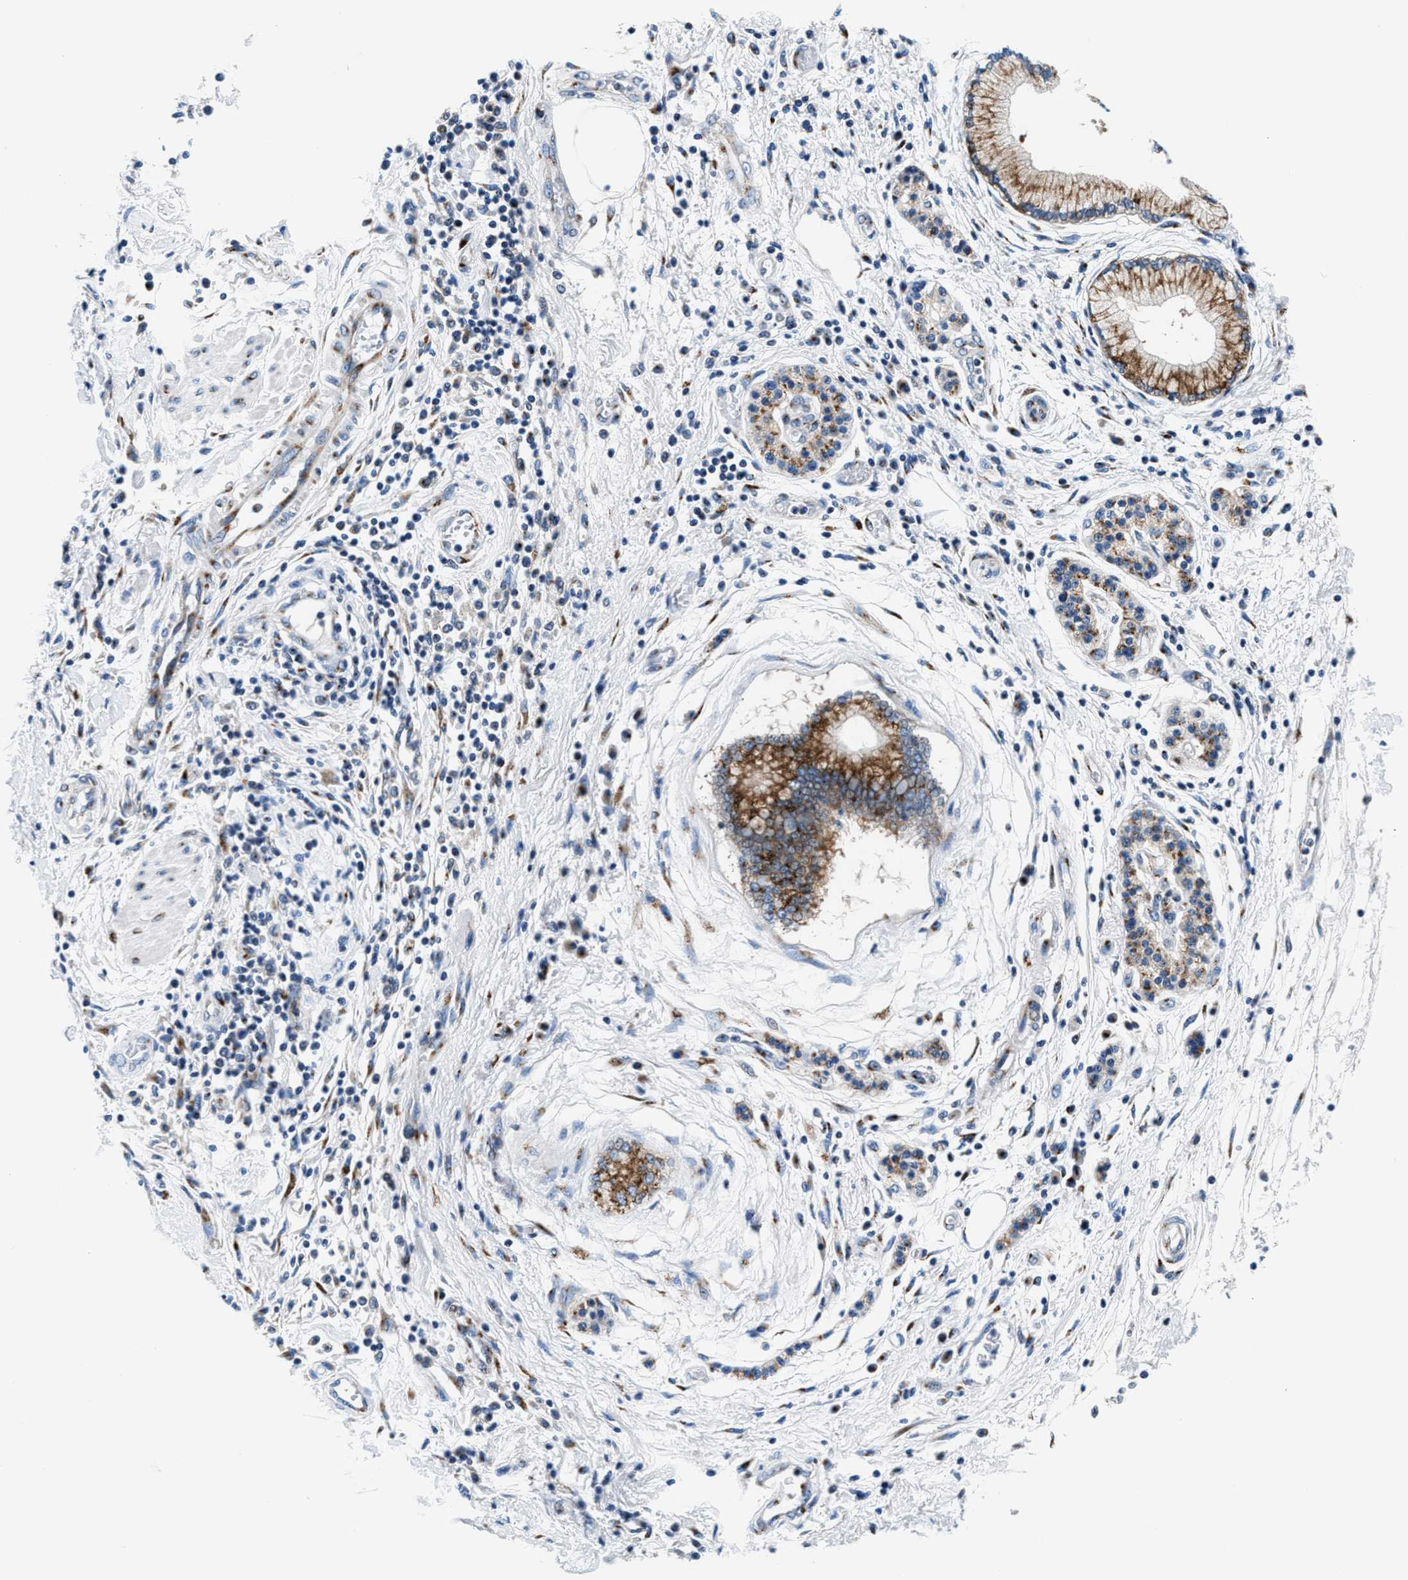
{"staining": {"intensity": "moderate", "quantity": ">75%", "location": "cytoplasmic/membranous"}, "tissue": "pancreatic cancer", "cell_type": "Tumor cells", "image_type": "cancer", "snomed": [{"axis": "morphology", "description": "Normal tissue, NOS"}, {"axis": "morphology", "description": "Adenocarcinoma, NOS"}, {"axis": "topography", "description": "Pancreas"}], "caption": "Pancreatic cancer (adenocarcinoma) stained with a brown dye displays moderate cytoplasmic/membranous positive expression in about >75% of tumor cells.", "gene": "VPS53", "patient": {"sex": "female", "age": 71}}